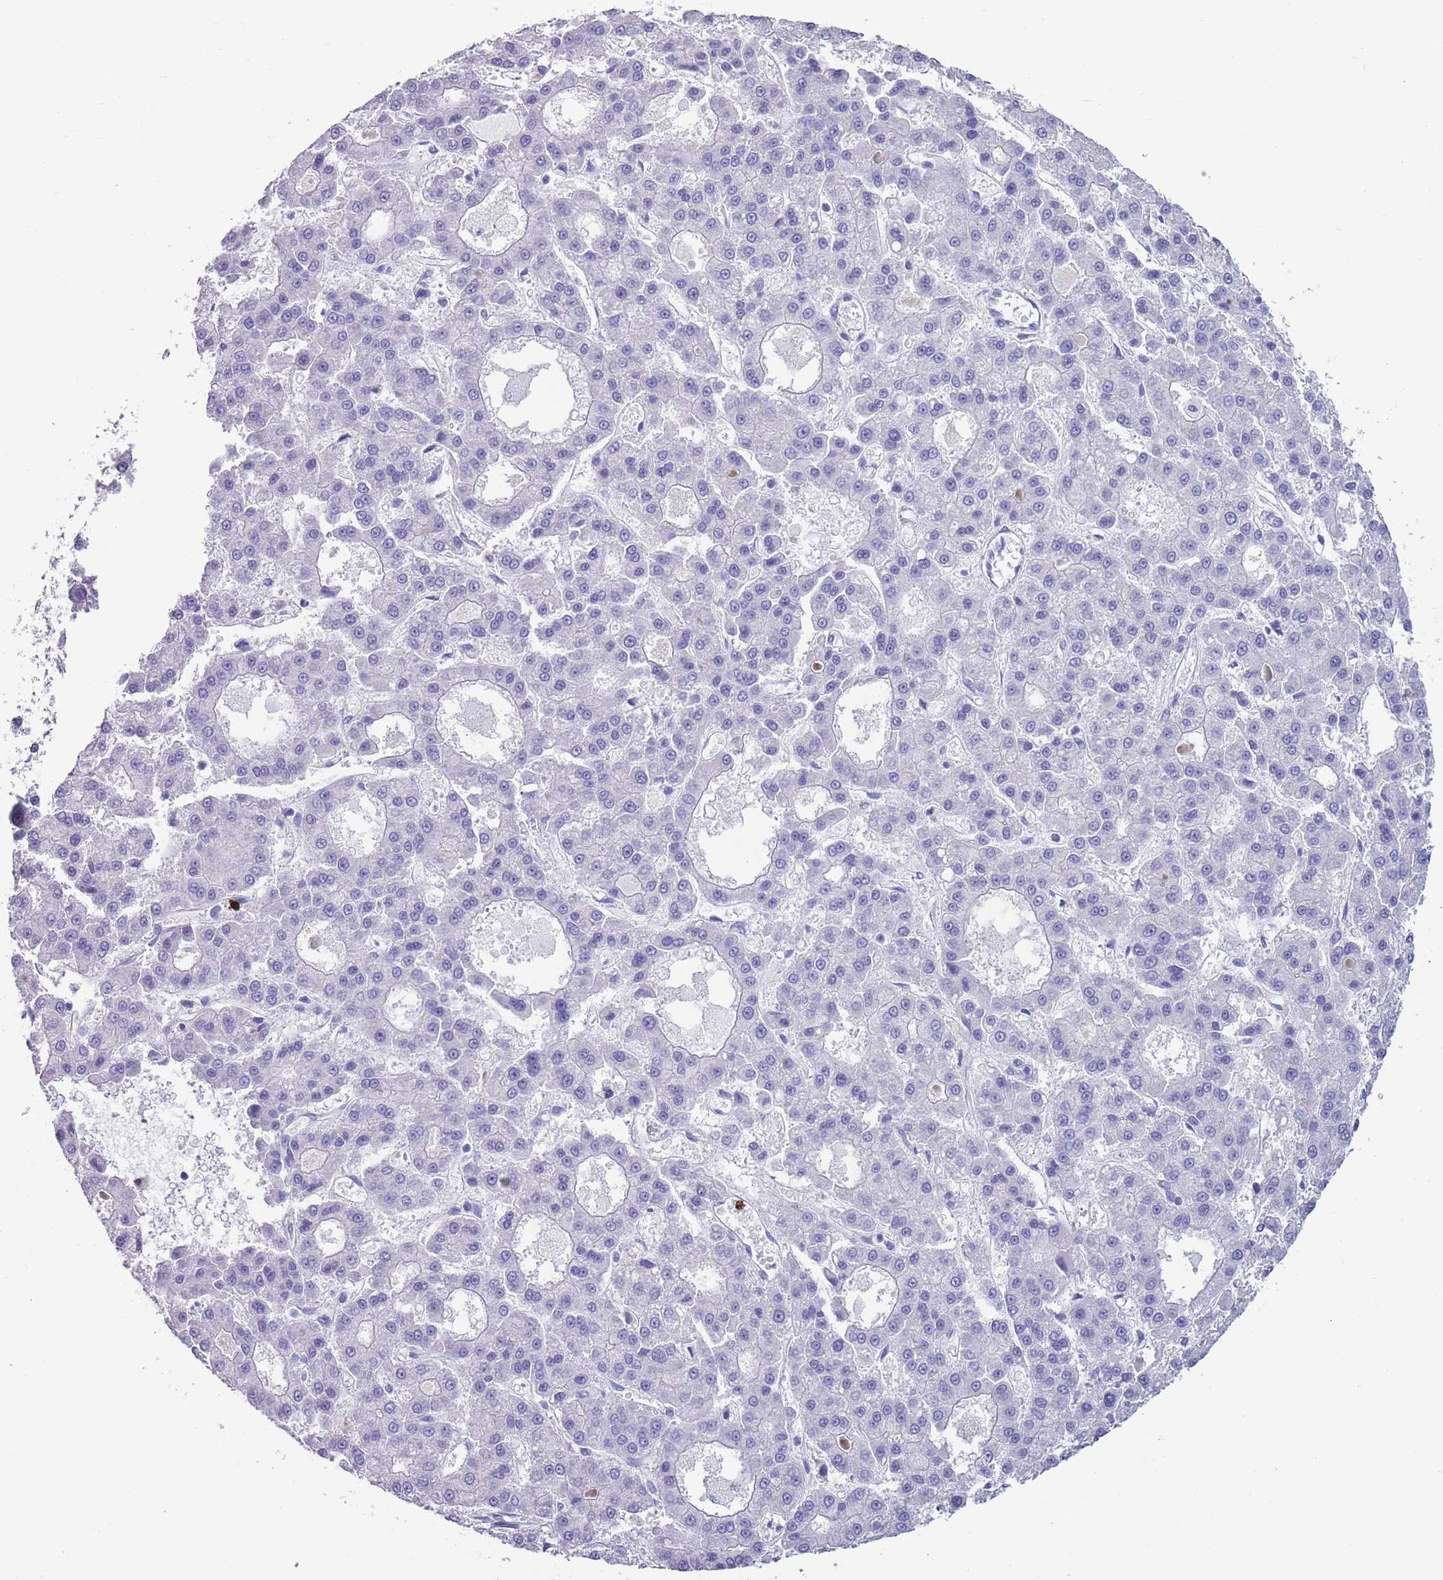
{"staining": {"intensity": "negative", "quantity": "none", "location": "none"}, "tissue": "liver cancer", "cell_type": "Tumor cells", "image_type": "cancer", "snomed": [{"axis": "morphology", "description": "Carcinoma, Hepatocellular, NOS"}, {"axis": "topography", "description": "Liver"}], "caption": "Tumor cells show no significant staining in liver hepatocellular carcinoma.", "gene": "TSGA13", "patient": {"sex": "male", "age": 70}}